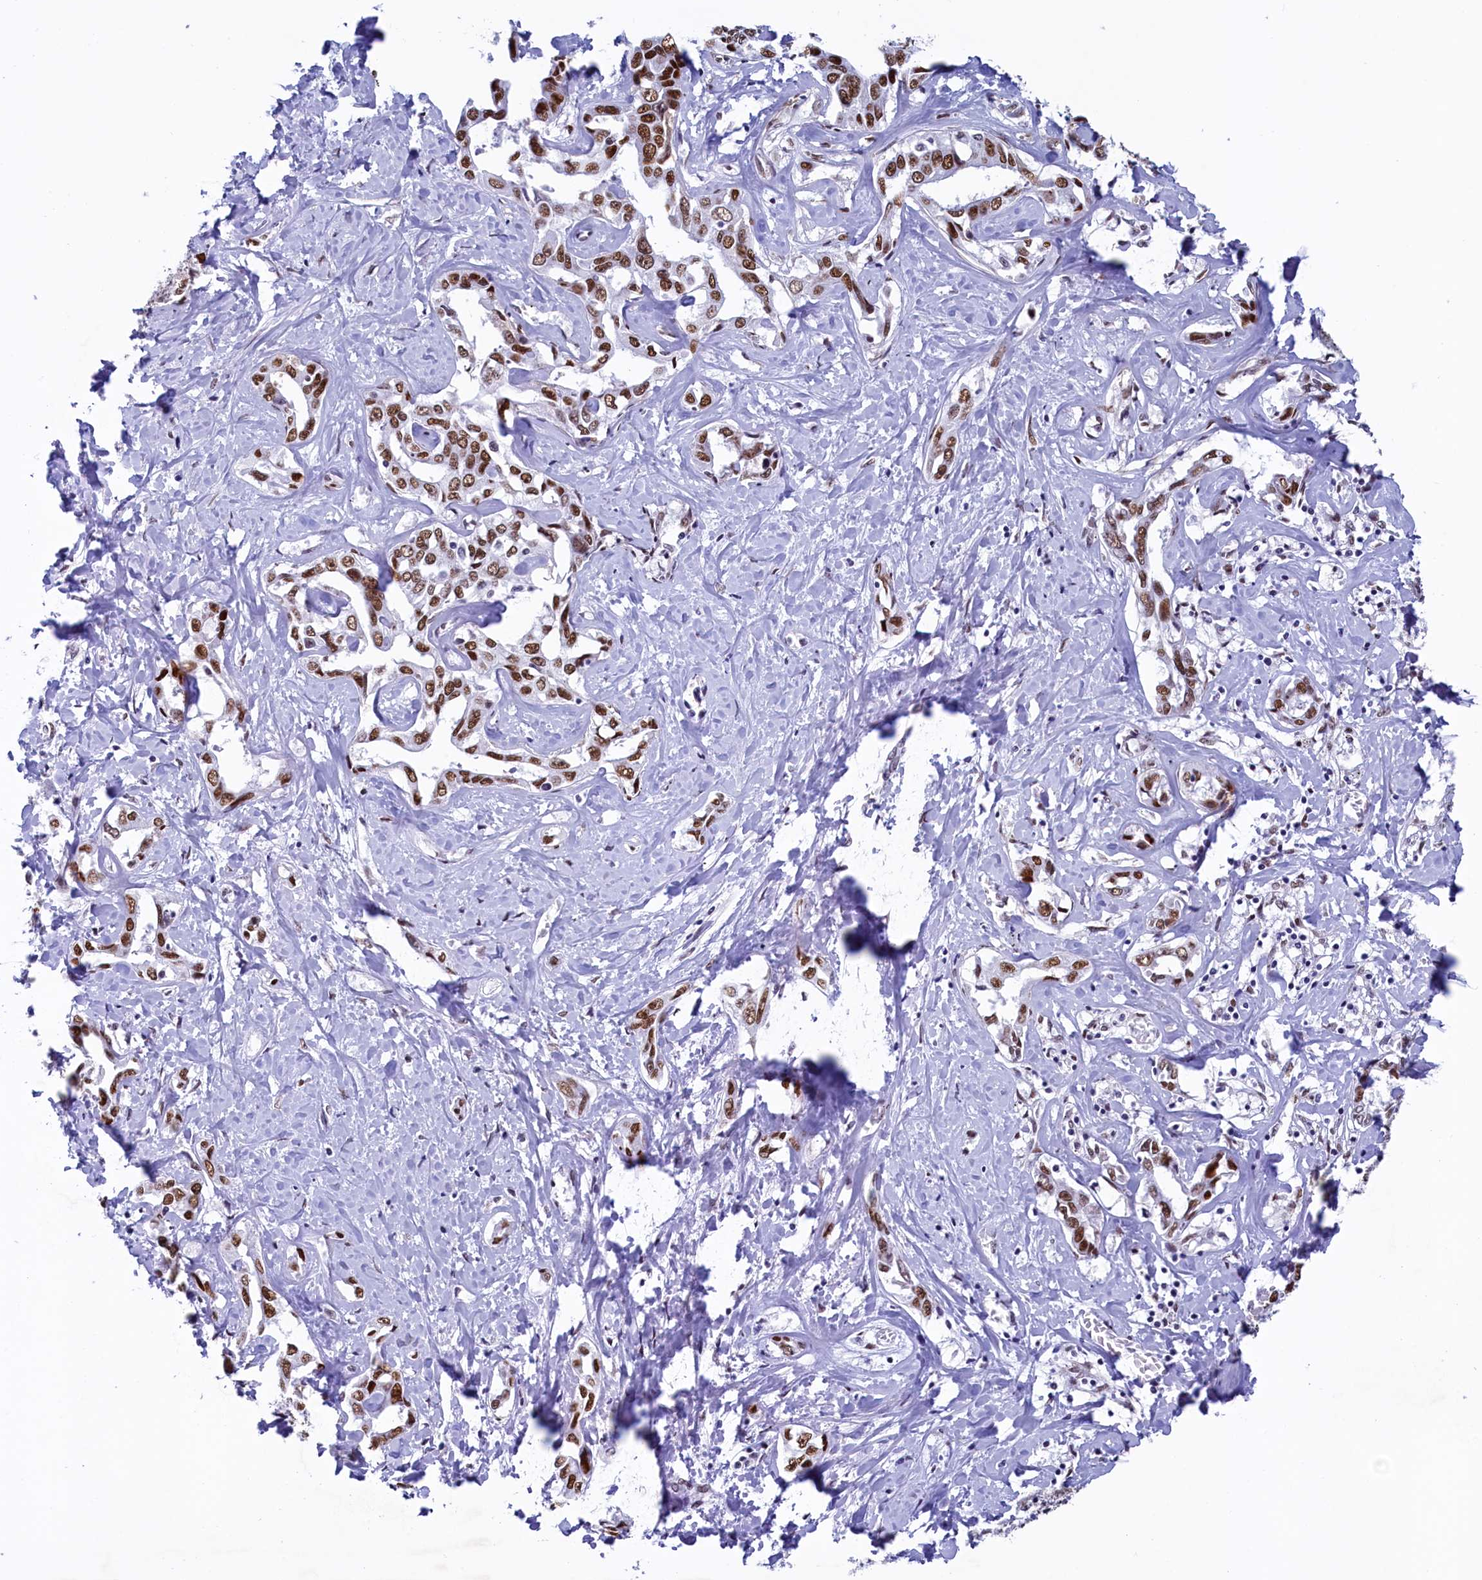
{"staining": {"intensity": "strong", "quantity": ">75%", "location": "nuclear"}, "tissue": "liver cancer", "cell_type": "Tumor cells", "image_type": "cancer", "snomed": [{"axis": "morphology", "description": "Cholangiocarcinoma"}, {"axis": "topography", "description": "Liver"}], "caption": "A high-resolution image shows IHC staining of liver cancer (cholangiocarcinoma), which reveals strong nuclear expression in about >75% of tumor cells.", "gene": "SUGP2", "patient": {"sex": "male", "age": 59}}